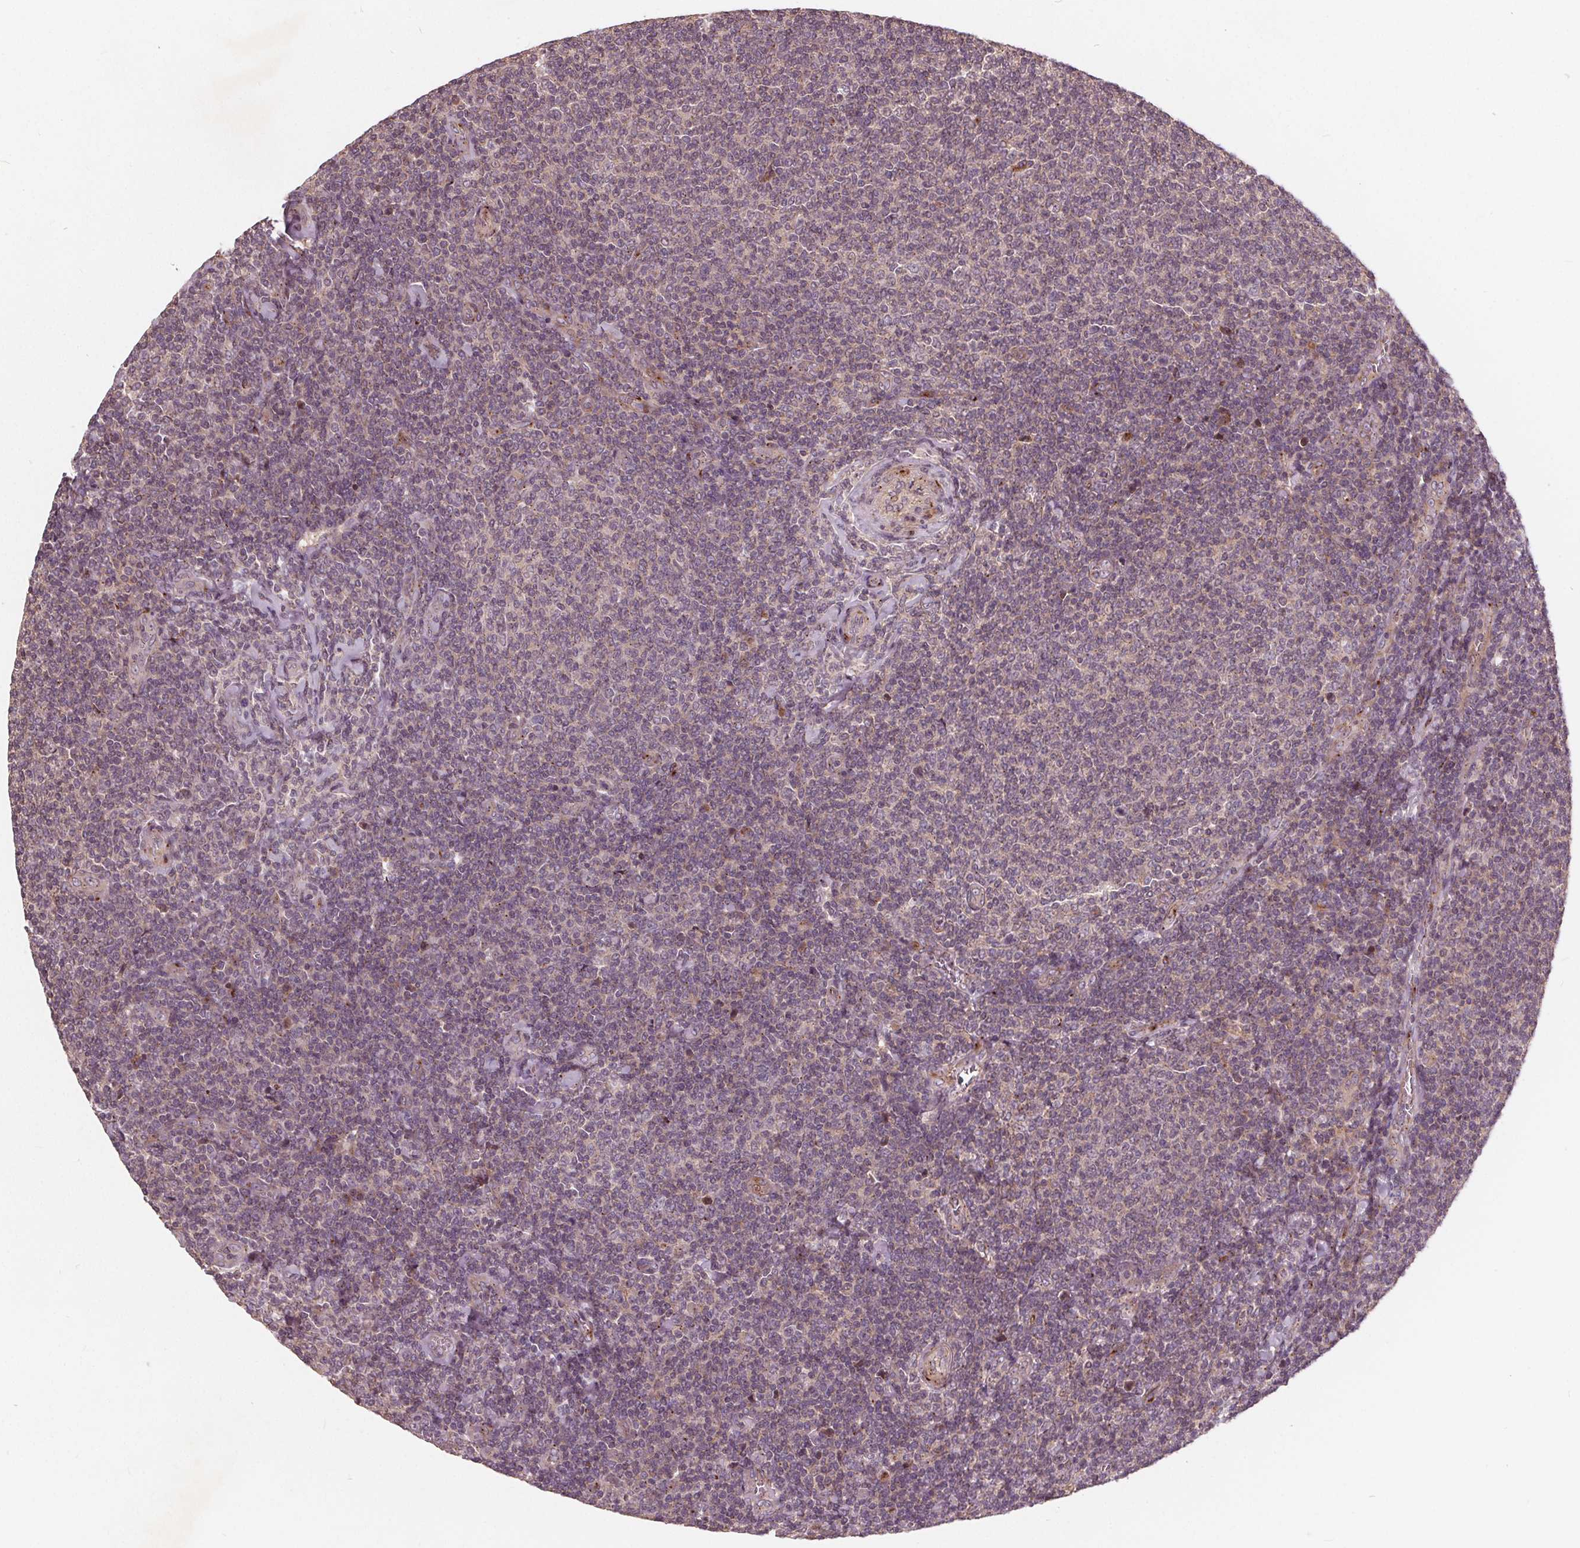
{"staining": {"intensity": "negative", "quantity": "none", "location": "none"}, "tissue": "lymphoma", "cell_type": "Tumor cells", "image_type": "cancer", "snomed": [{"axis": "morphology", "description": "Malignant lymphoma, non-Hodgkin's type, Low grade"}, {"axis": "topography", "description": "Lymph node"}], "caption": "This is an immunohistochemistry (IHC) image of human lymphoma. There is no expression in tumor cells.", "gene": "CSNK1G2", "patient": {"sex": "male", "age": 52}}